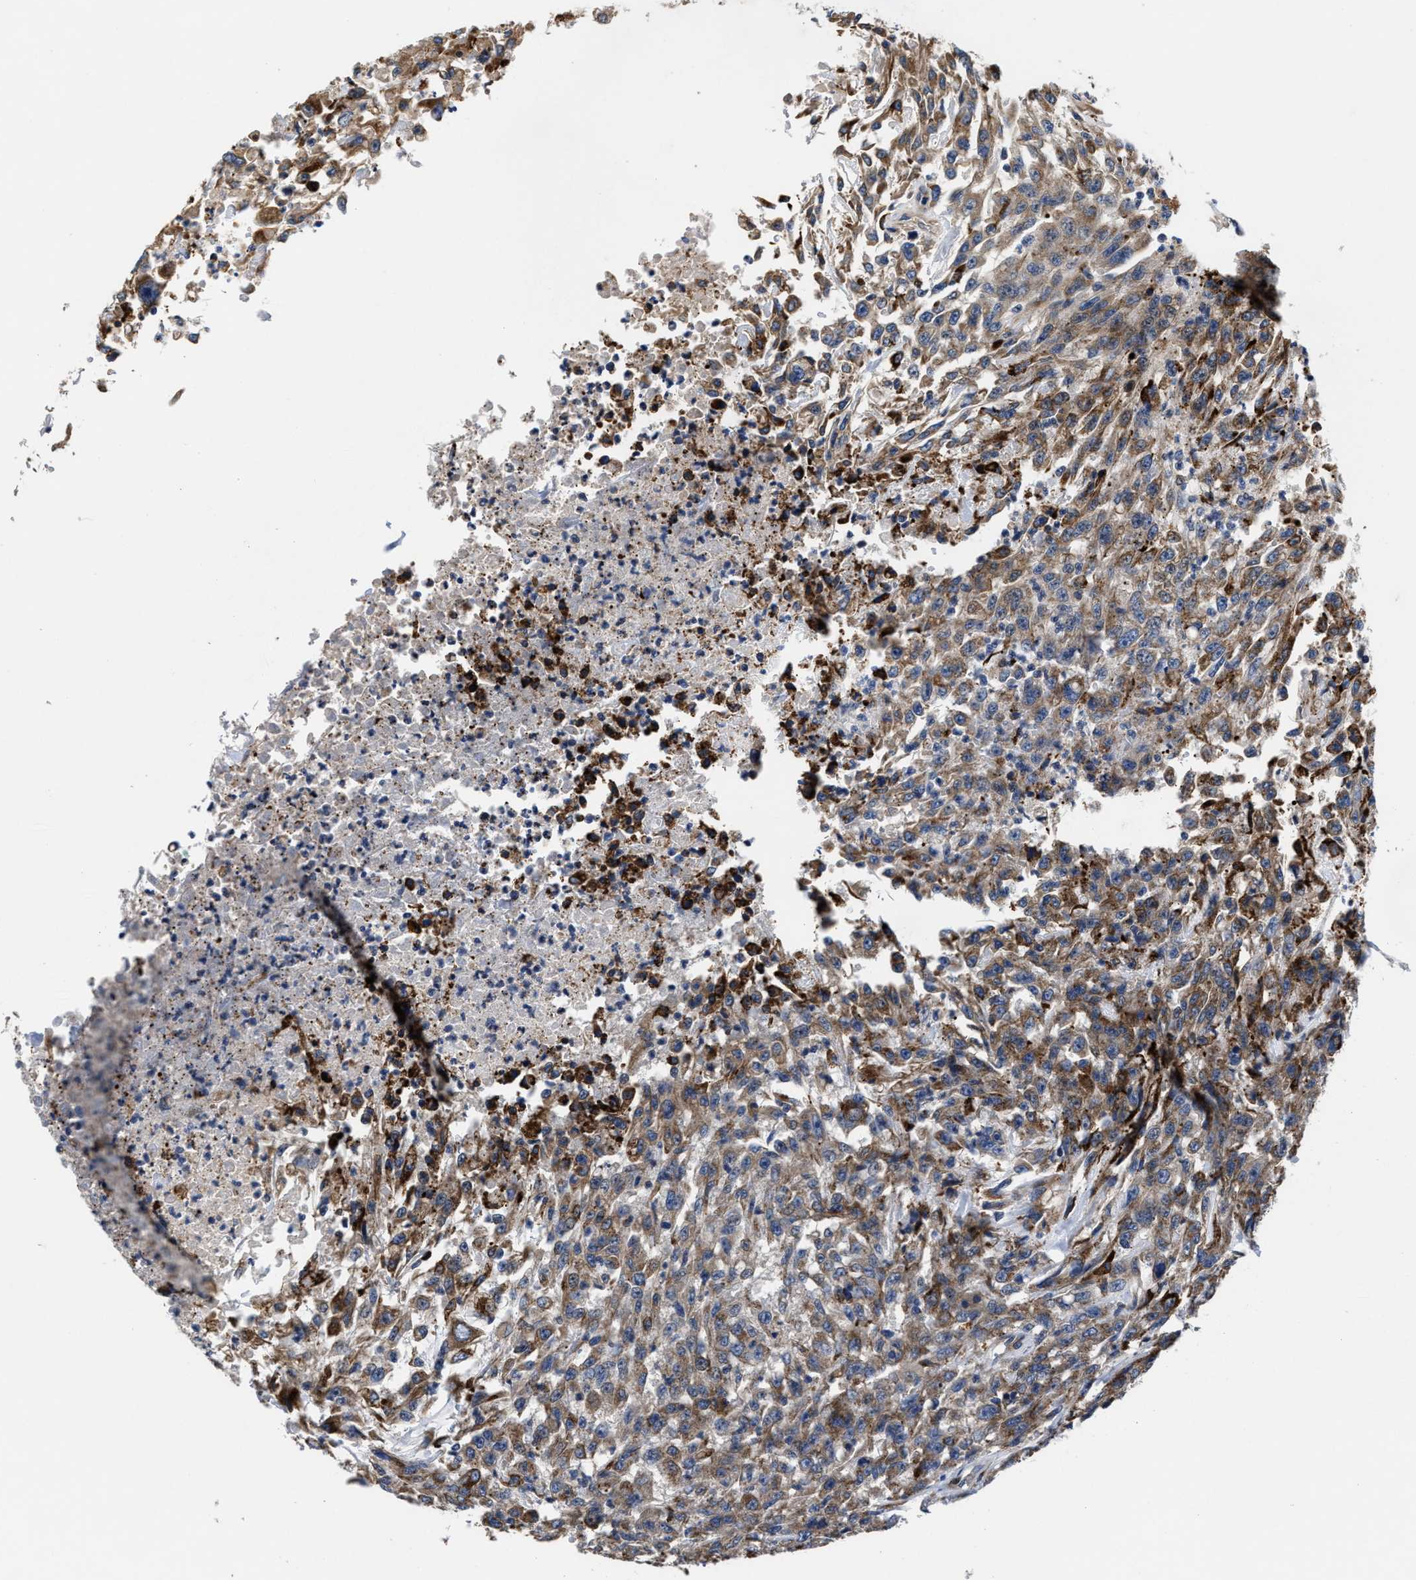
{"staining": {"intensity": "moderate", "quantity": ">75%", "location": "cytoplasmic/membranous"}, "tissue": "urothelial cancer", "cell_type": "Tumor cells", "image_type": "cancer", "snomed": [{"axis": "morphology", "description": "Urothelial carcinoma, High grade"}, {"axis": "topography", "description": "Urinary bladder"}], "caption": "An image of high-grade urothelial carcinoma stained for a protein displays moderate cytoplasmic/membranous brown staining in tumor cells.", "gene": "SLC12A2", "patient": {"sex": "male", "age": 46}}